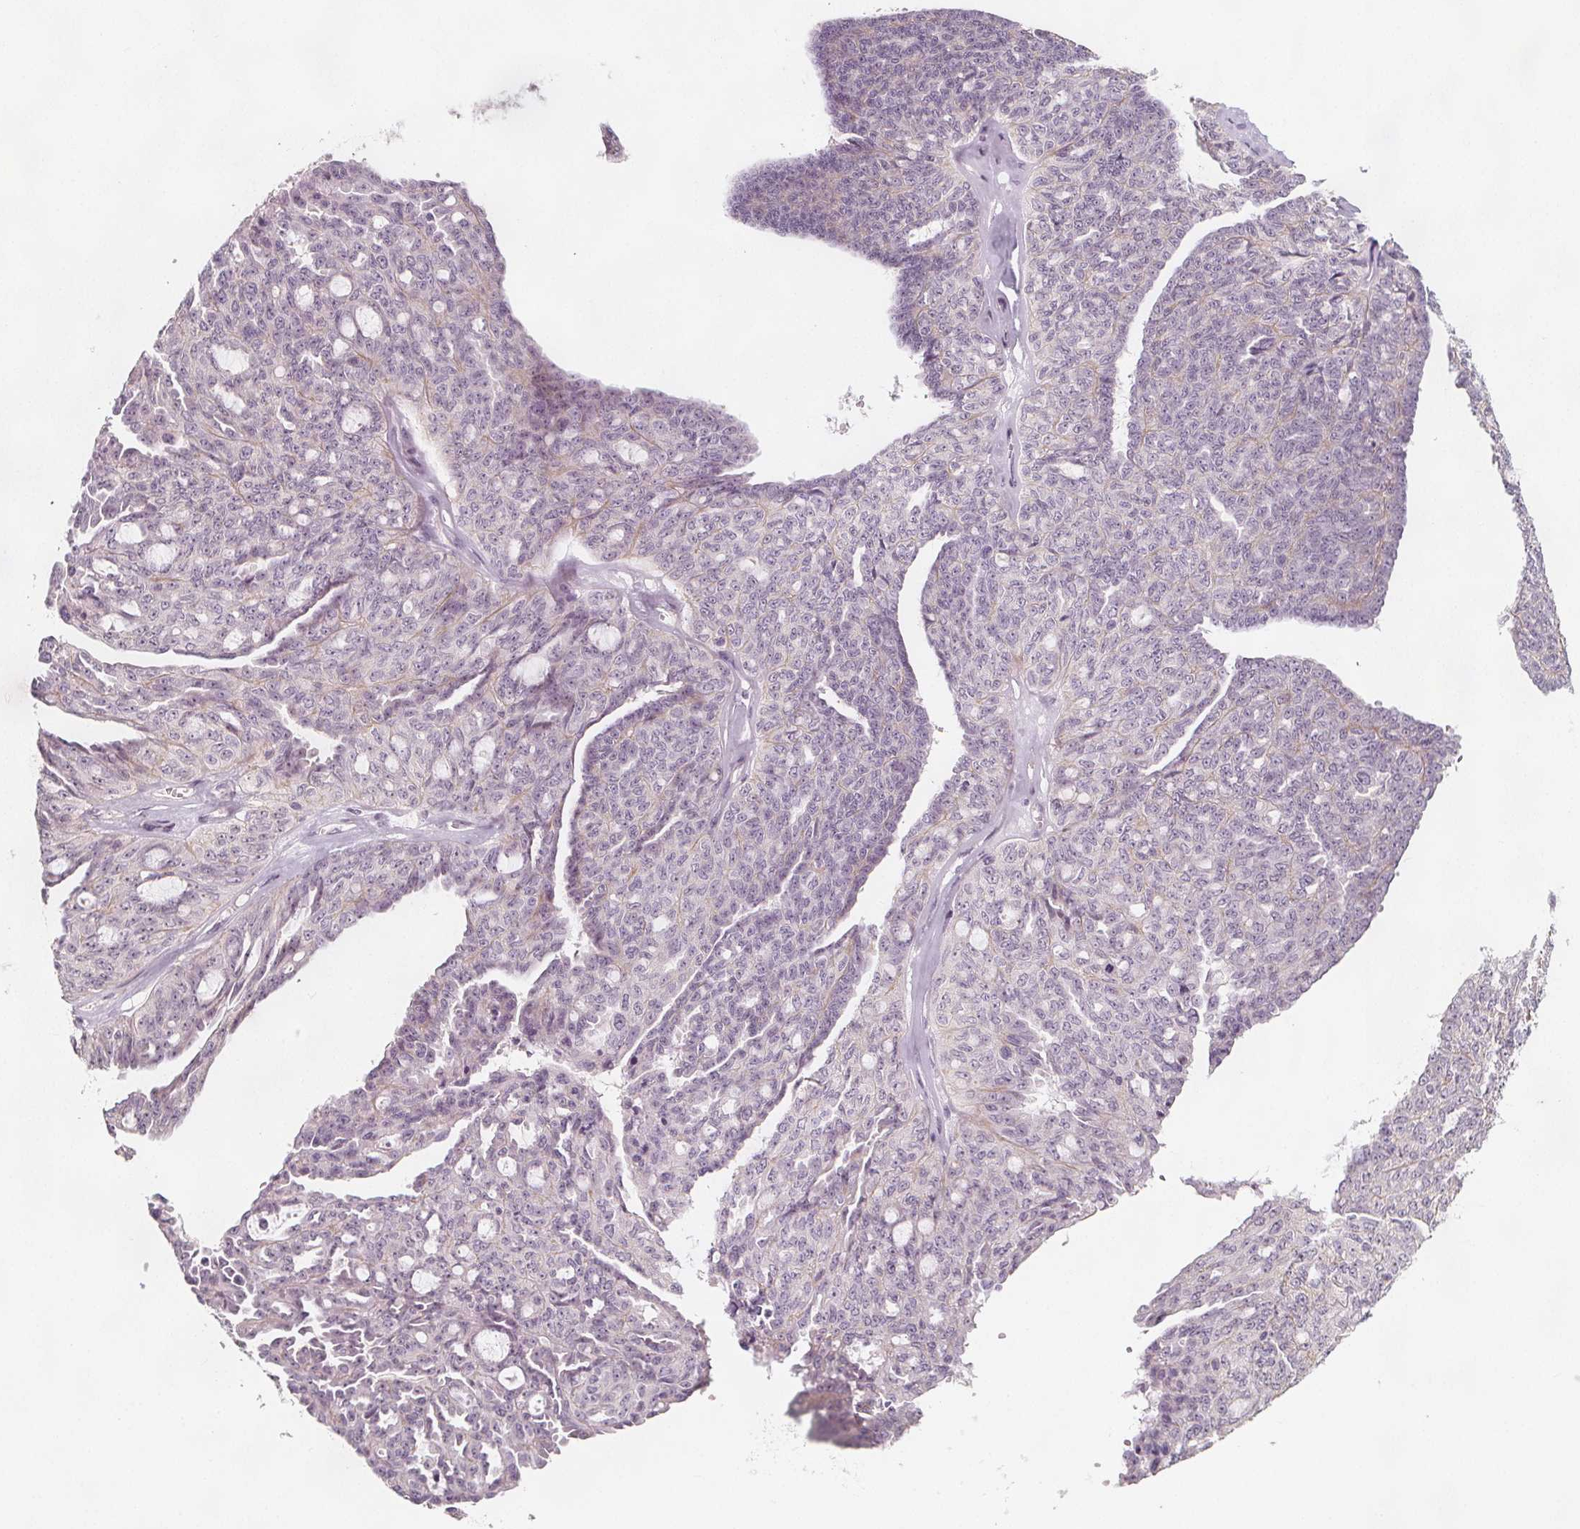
{"staining": {"intensity": "negative", "quantity": "none", "location": "none"}, "tissue": "ovarian cancer", "cell_type": "Tumor cells", "image_type": "cancer", "snomed": [{"axis": "morphology", "description": "Cystadenocarcinoma, serous, NOS"}, {"axis": "topography", "description": "Ovary"}], "caption": "IHC photomicrograph of neoplastic tissue: ovarian cancer (serous cystadenocarcinoma) stained with DAB (3,3'-diaminobenzidine) demonstrates no significant protein positivity in tumor cells.", "gene": "C1orf167", "patient": {"sex": "female", "age": 71}}